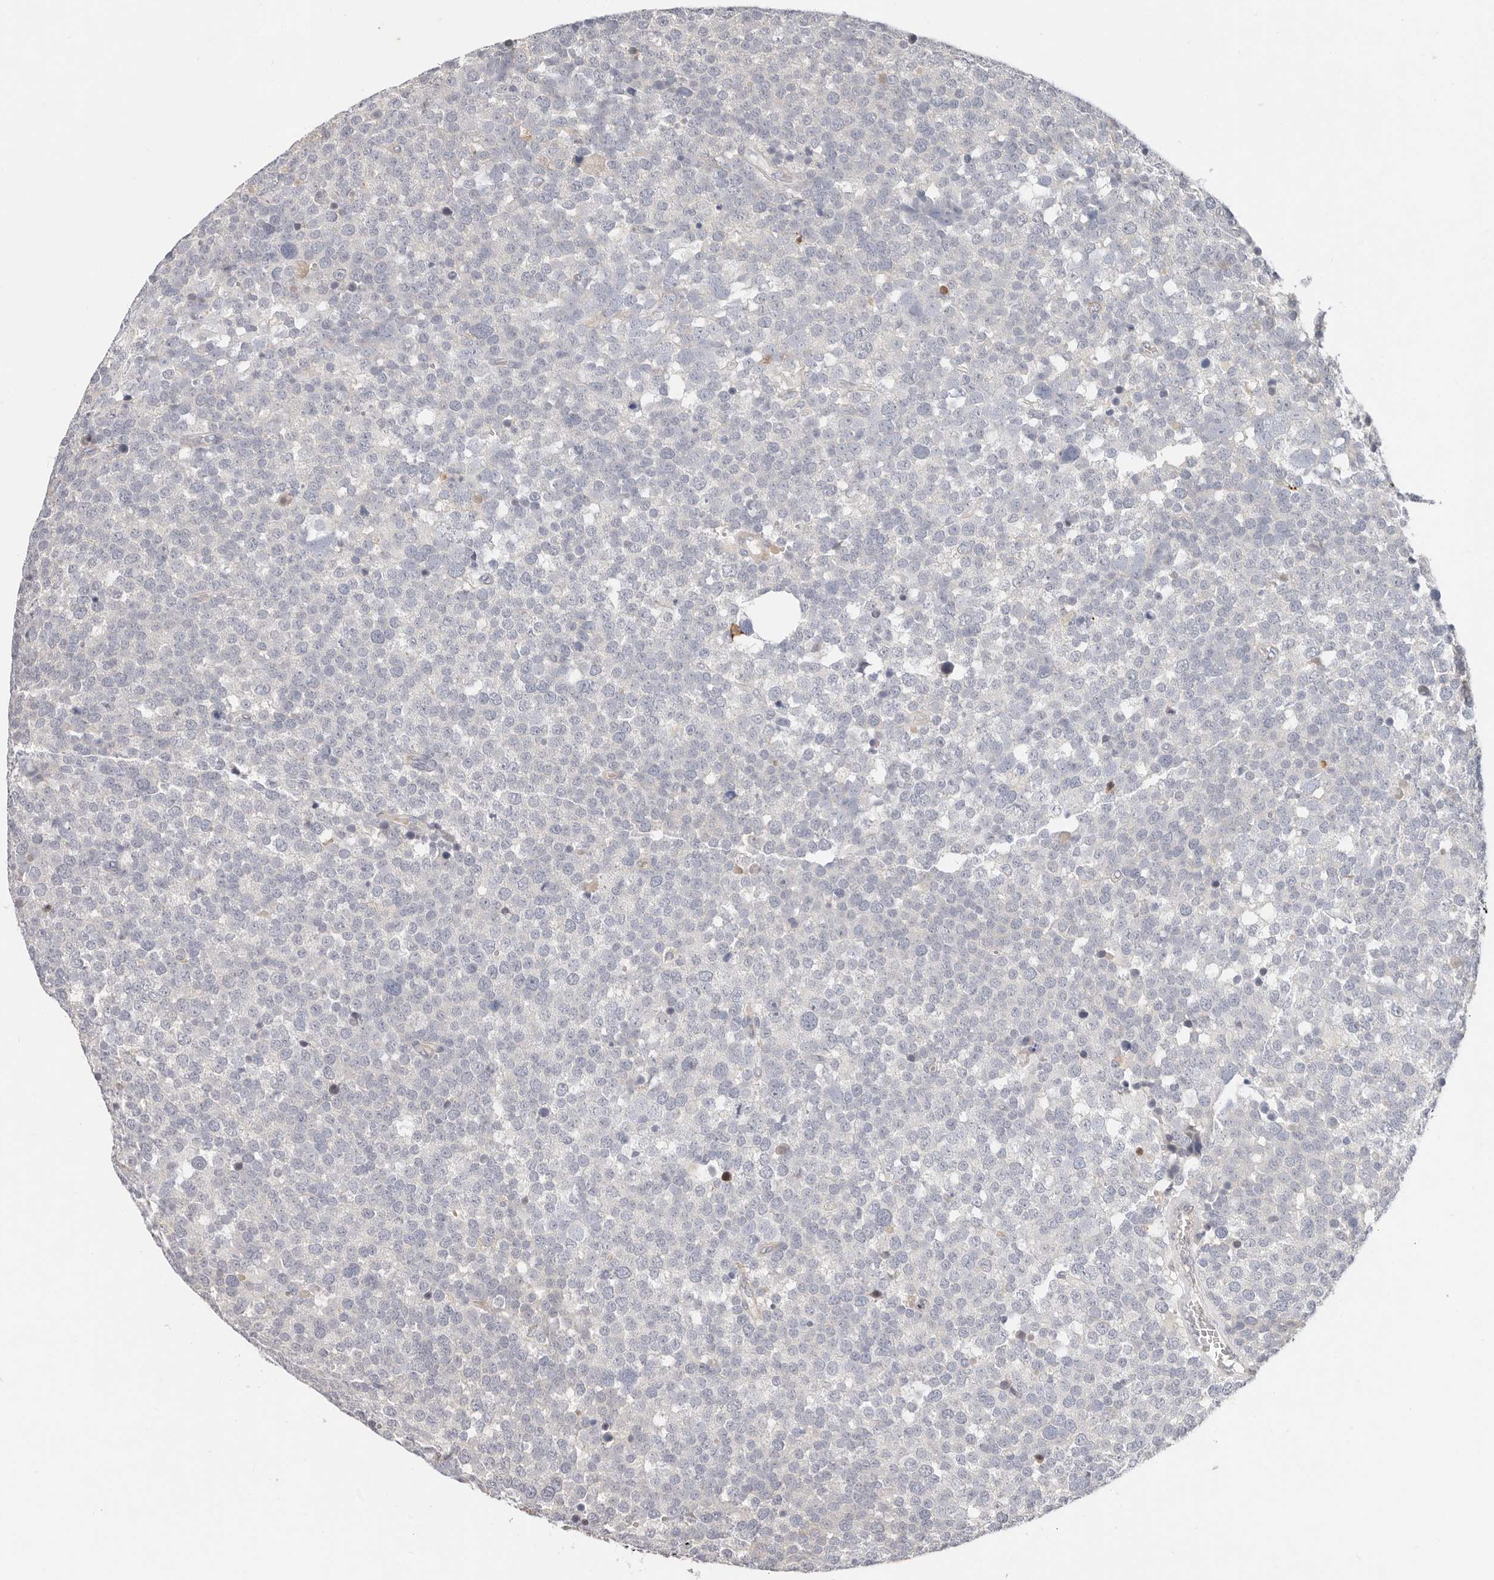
{"staining": {"intensity": "negative", "quantity": "none", "location": "none"}, "tissue": "testis cancer", "cell_type": "Tumor cells", "image_type": "cancer", "snomed": [{"axis": "morphology", "description": "Seminoma, NOS"}, {"axis": "topography", "description": "Testis"}], "caption": "Immunohistochemical staining of seminoma (testis) displays no significant expression in tumor cells.", "gene": "ZRANB1", "patient": {"sex": "male", "age": 71}}